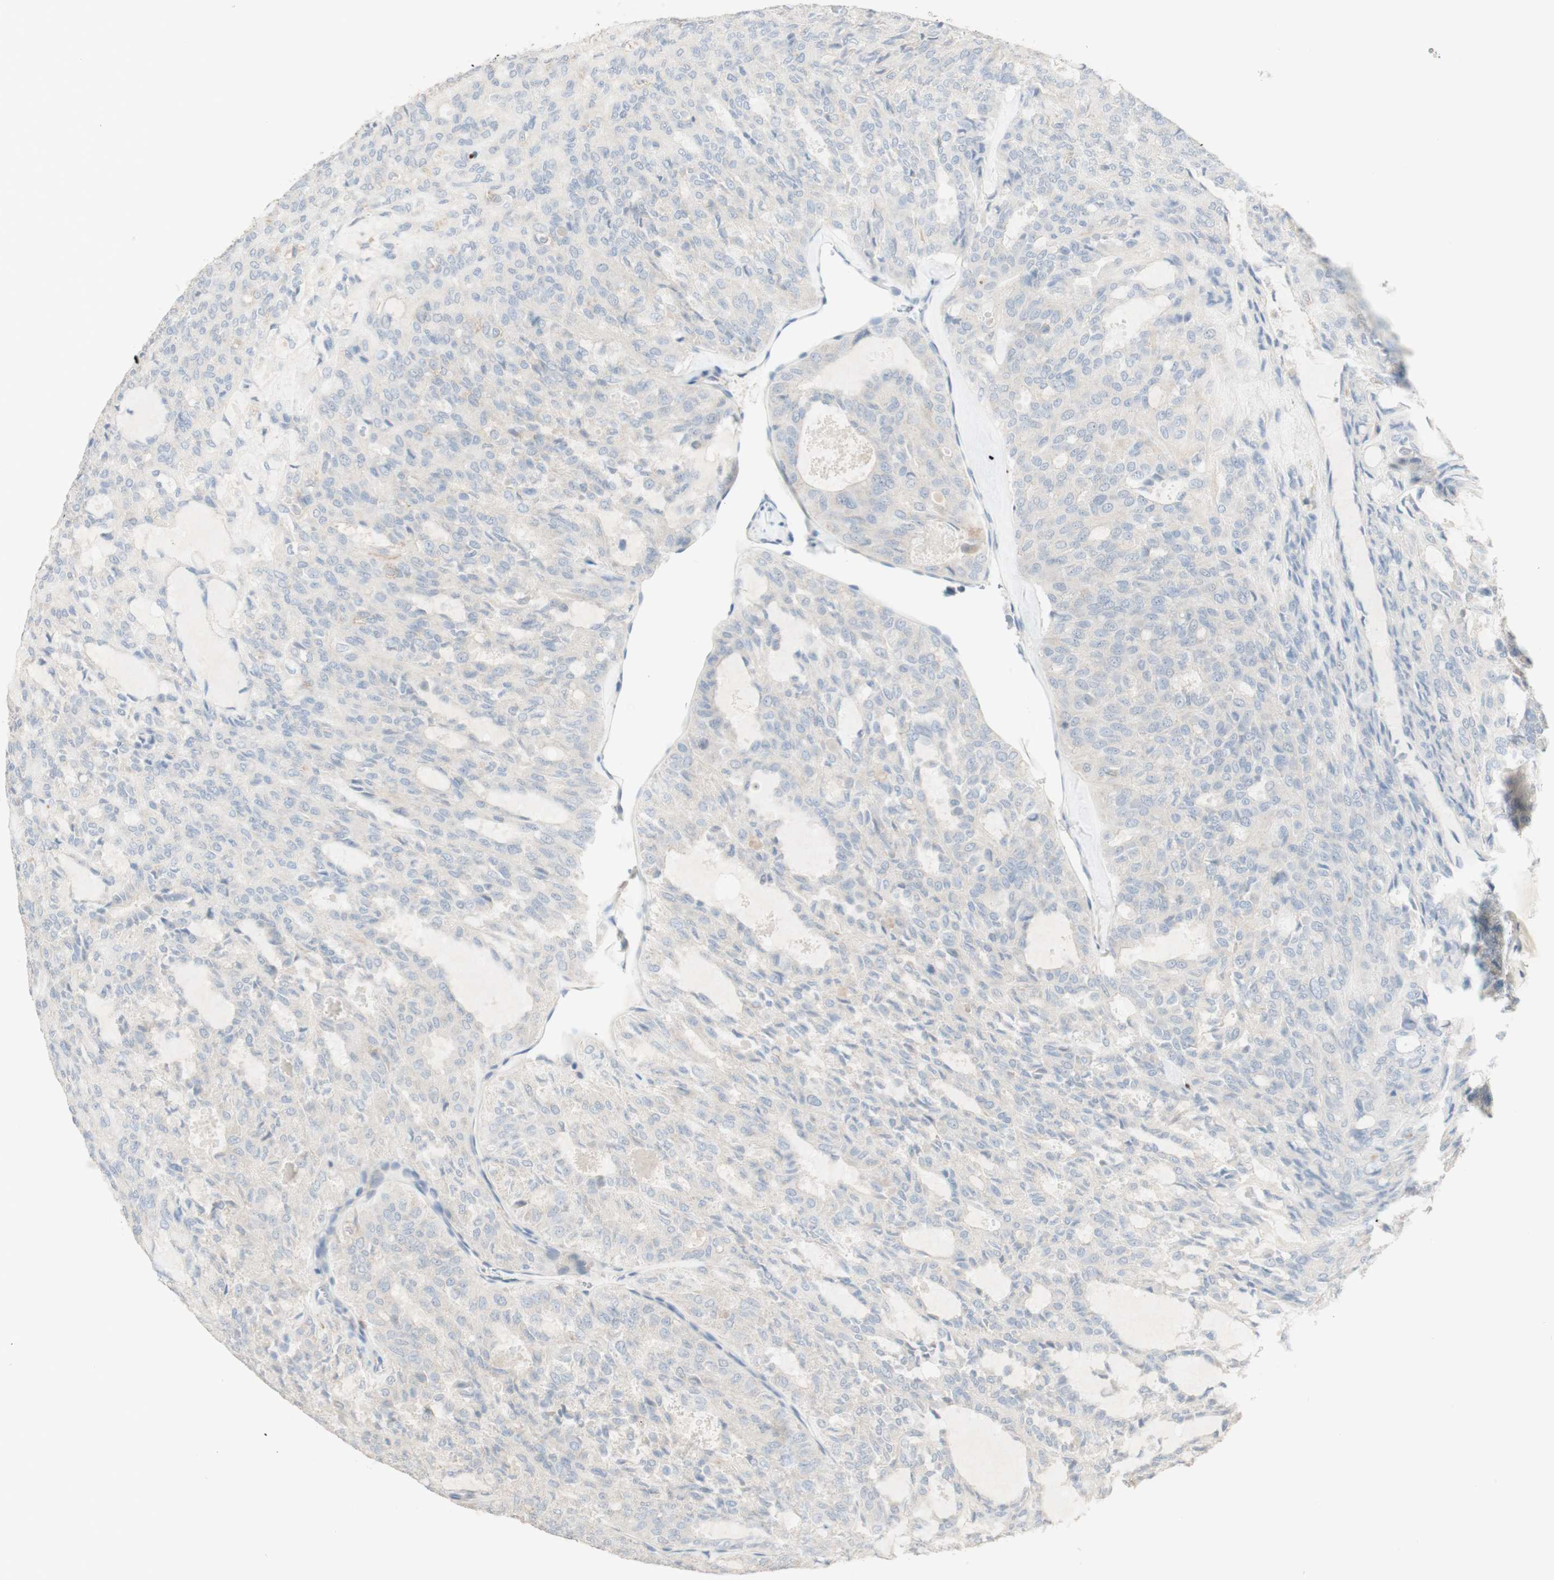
{"staining": {"intensity": "negative", "quantity": "none", "location": "none"}, "tissue": "thyroid cancer", "cell_type": "Tumor cells", "image_type": "cancer", "snomed": [{"axis": "morphology", "description": "Follicular adenoma carcinoma, NOS"}, {"axis": "topography", "description": "Thyroid gland"}], "caption": "There is no significant expression in tumor cells of thyroid cancer. Nuclei are stained in blue.", "gene": "MANEA", "patient": {"sex": "male", "age": 75}}